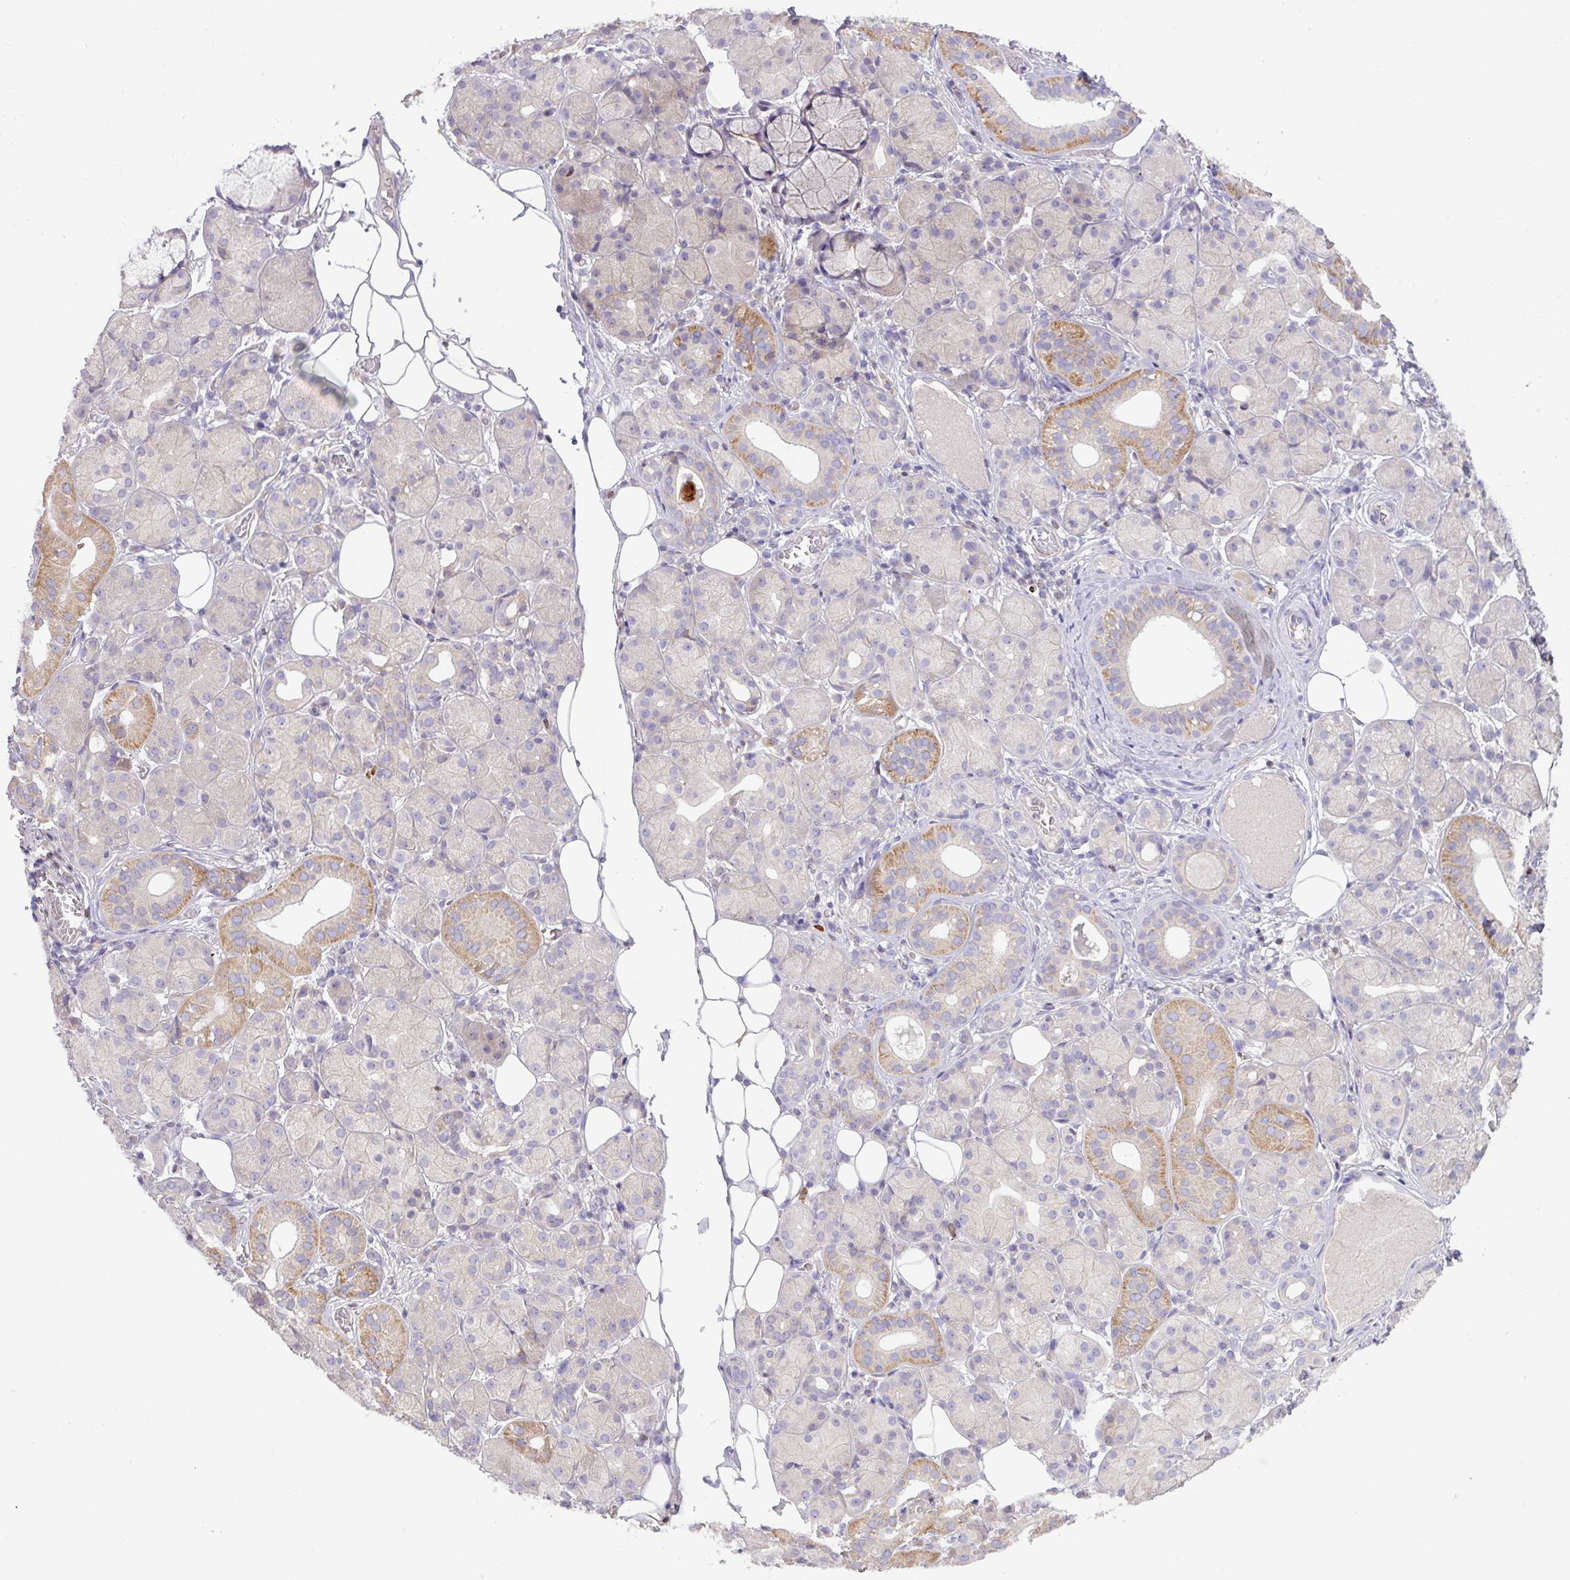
{"staining": {"intensity": "moderate", "quantity": "<25%", "location": "cytoplasmic/membranous"}, "tissue": "salivary gland", "cell_type": "Glandular cells", "image_type": "normal", "snomed": [{"axis": "morphology", "description": "Squamous cell carcinoma, NOS"}, {"axis": "topography", "description": "Skin"}, {"axis": "topography", "description": "Head-Neck"}], "caption": "Immunohistochemical staining of benign human salivary gland exhibits low levels of moderate cytoplasmic/membranous staining in approximately <25% of glandular cells.", "gene": "ZNF394", "patient": {"sex": "male", "age": 80}}